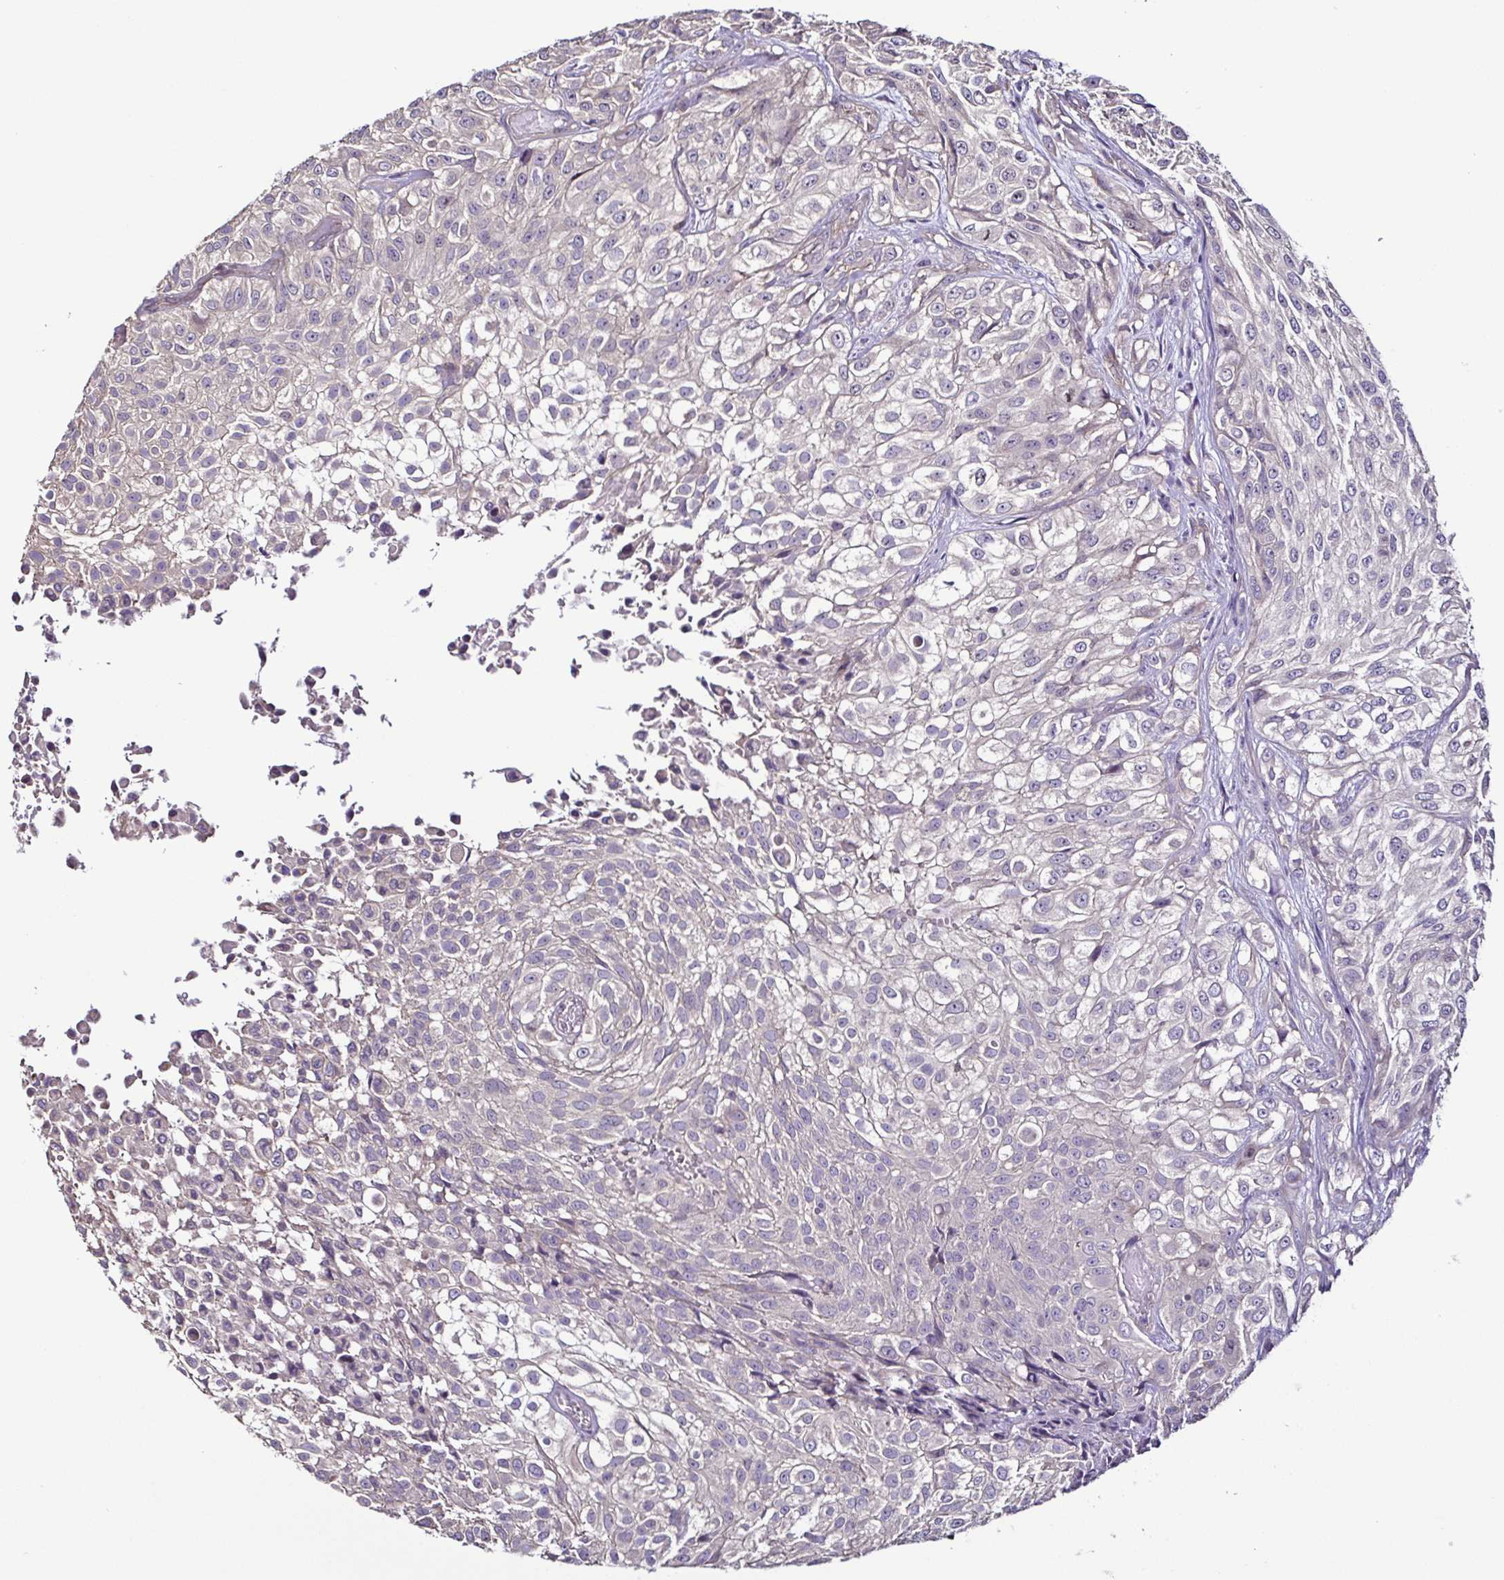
{"staining": {"intensity": "negative", "quantity": "none", "location": "none"}, "tissue": "urothelial cancer", "cell_type": "Tumor cells", "image_type": "cancer", "snomed": [{"axis": "morphology", "description": "Urothelial carcinoma, High grade"}, {"axis": "topography", "description": "Urinary bladder"}], "caption": "A histopathology image of urothelial cancer stained for a protein demonstrates no brown staining in tumor cells.", "gene": "LMOD2", "patient": {"sex": "male", "age": 56}}